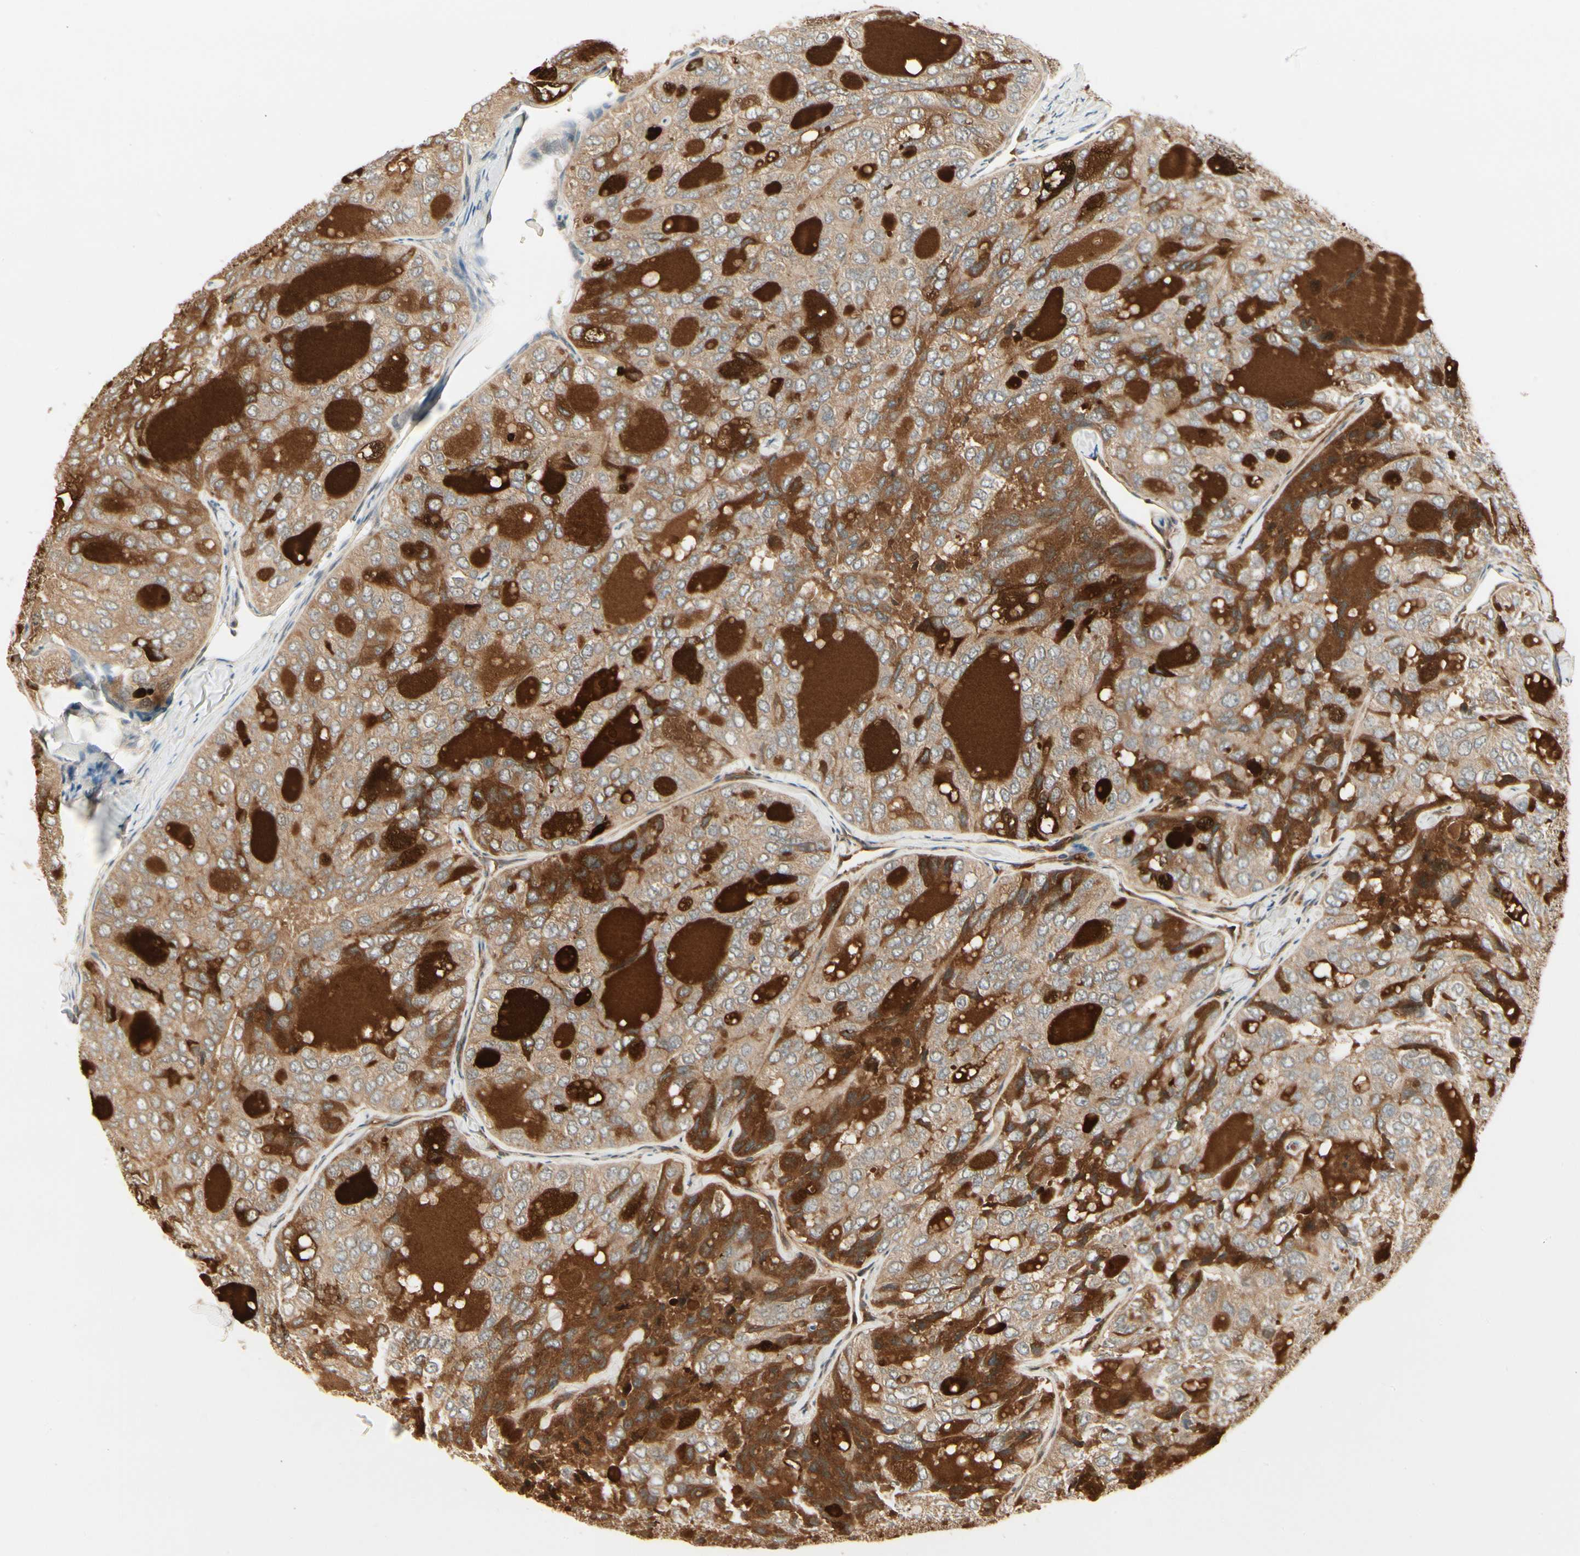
{"staining": {"intensity": "strong", "quantity": ">75%", "location": "cytoplasmic/membranous"}, "tissue": "thyroid cancer", "cell_type": "Tumor cells", "image_type": "cancer", "snomed": [{"axis": "morphology", "description": "Follicular adenoma carcinoma, NOS"}, {"axis": "topography", "description": "Thyroid gland"}], "caption": "A high amount of strong cytoplasmic/membranous expression is seen in approximately >75% of tumor cells in follicular adenoma carcinoma (thyroid) tissue.", "gene": "EPHB3", "patient": {"sex": "male", "age": 75}}